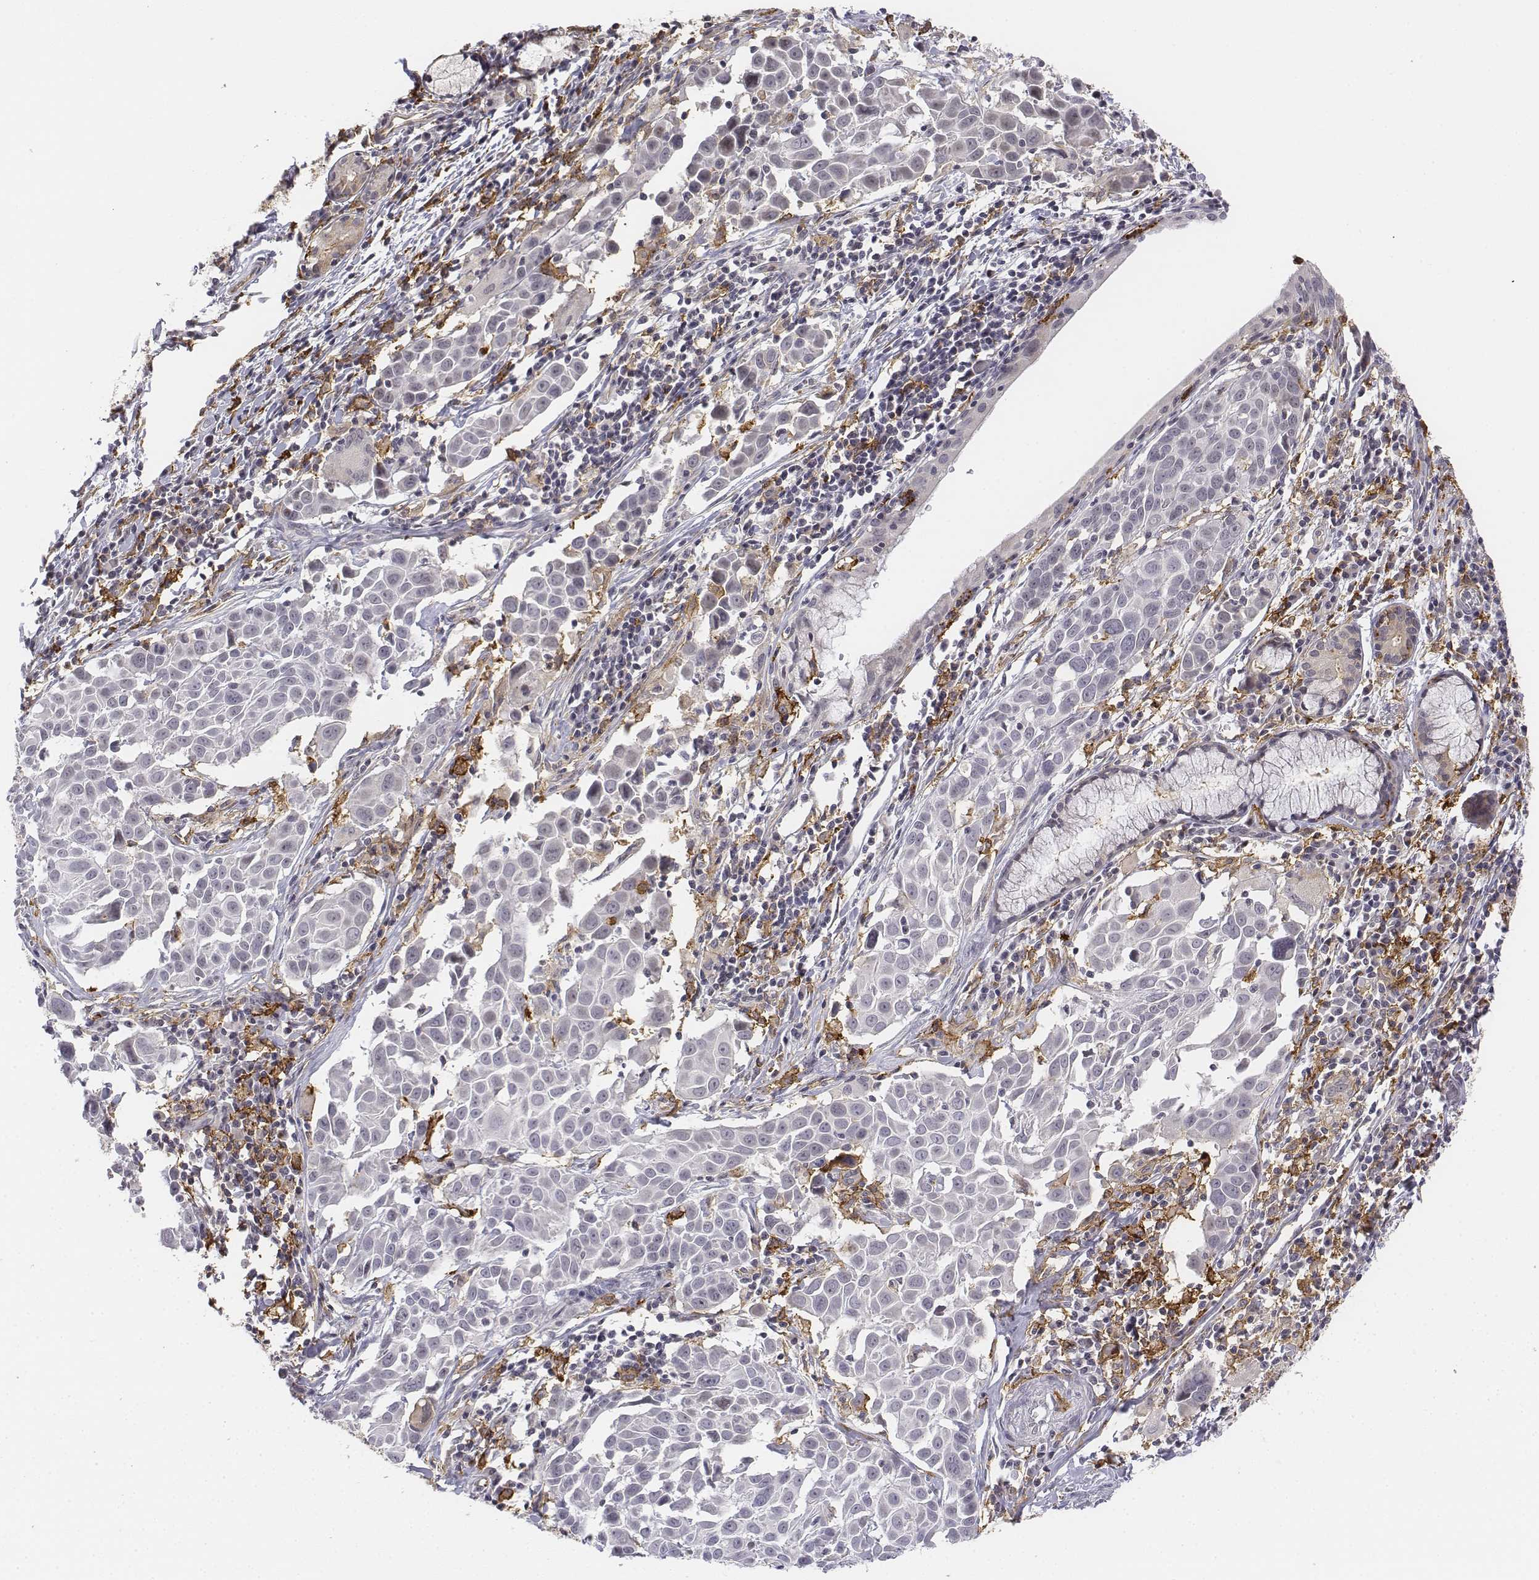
{"staining": {"intensity": "negative", "quantity": "none", "location": "none"}, "tissue": "lung cancer", "cell_type": "Tumor cells", "image_type": "cancer", "snomed": [{"axis": "morphology", "description": "Squamous cell carcinoma, NOS"}, {"axis": "topography", "description": "Lung"}], "caption": "Immunohistochemistry image of neoplastic tissue: human lung squamous cell carcinoma stained with DAB (3,3'-diaminobenzidine) demonstrates no significant protein positivity in tumor cells.", "gene": "CD14", "patient": {"sex": "male", "age": 57}}